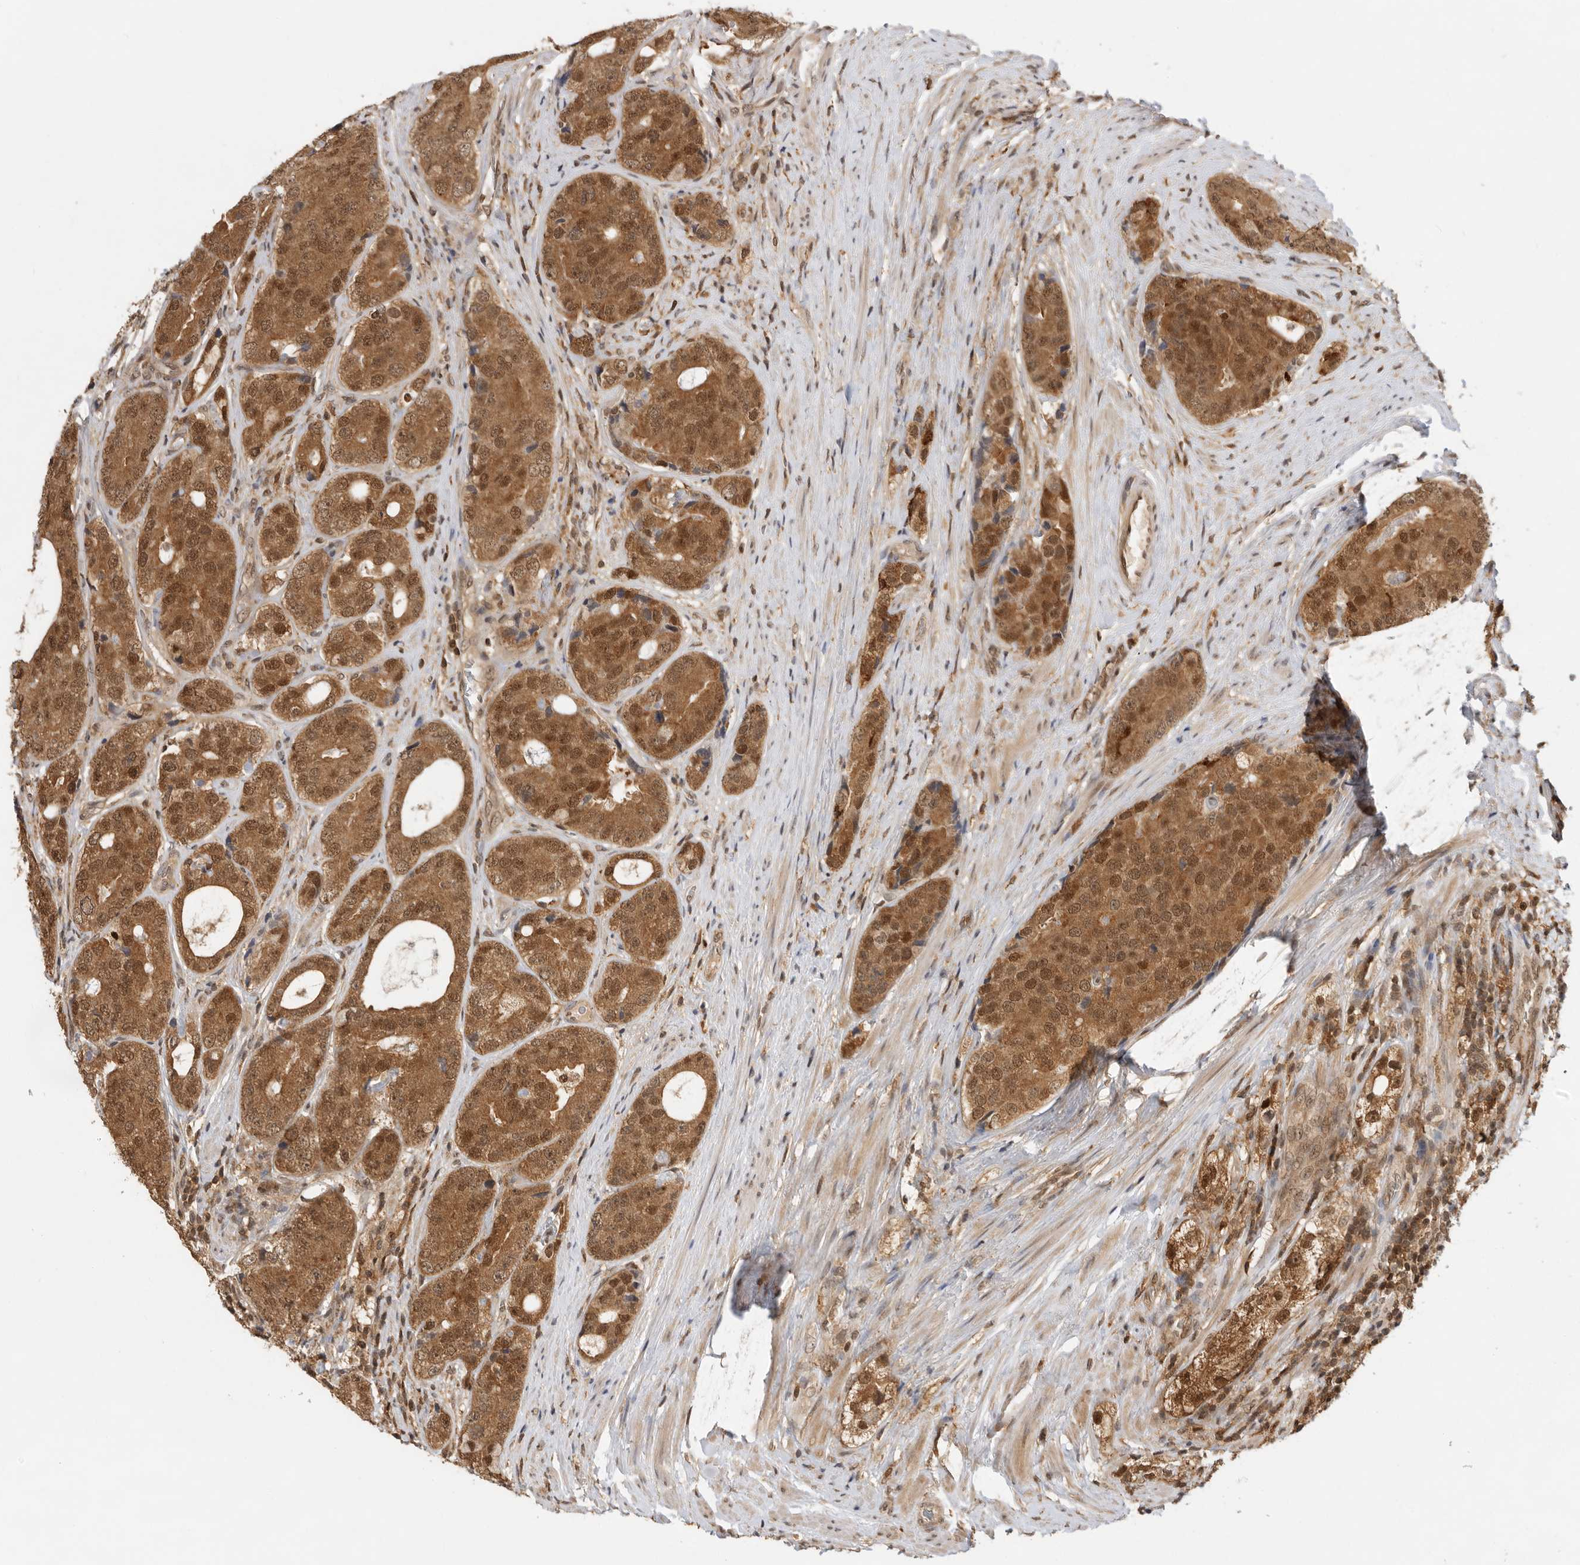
{"staining": {"intensity": "moderate", "quantity": ">75%", "location": "cytoplasmic/membranous,nuclear"}, "tissue": "prostate cancer", "cell_type": "Tumor cells", "image_type": "cancer", "snomed": [{"axis": "morphology", "description": "Adenocarcinoma, High grade"}, {"axis": "topography", "description": "Prostate"}], "caption": "Protein analysis of prostate high-grade adenocarcinoma tissue reveals moderate cytoplasmic/membranous and nuclear positivity in about >75% of tumor cells. (DAB IHC, brown staining for protein, blue staining for nuclei).", "gene": "ADPRS", "patient": {"sex": "male", "age": 56}}